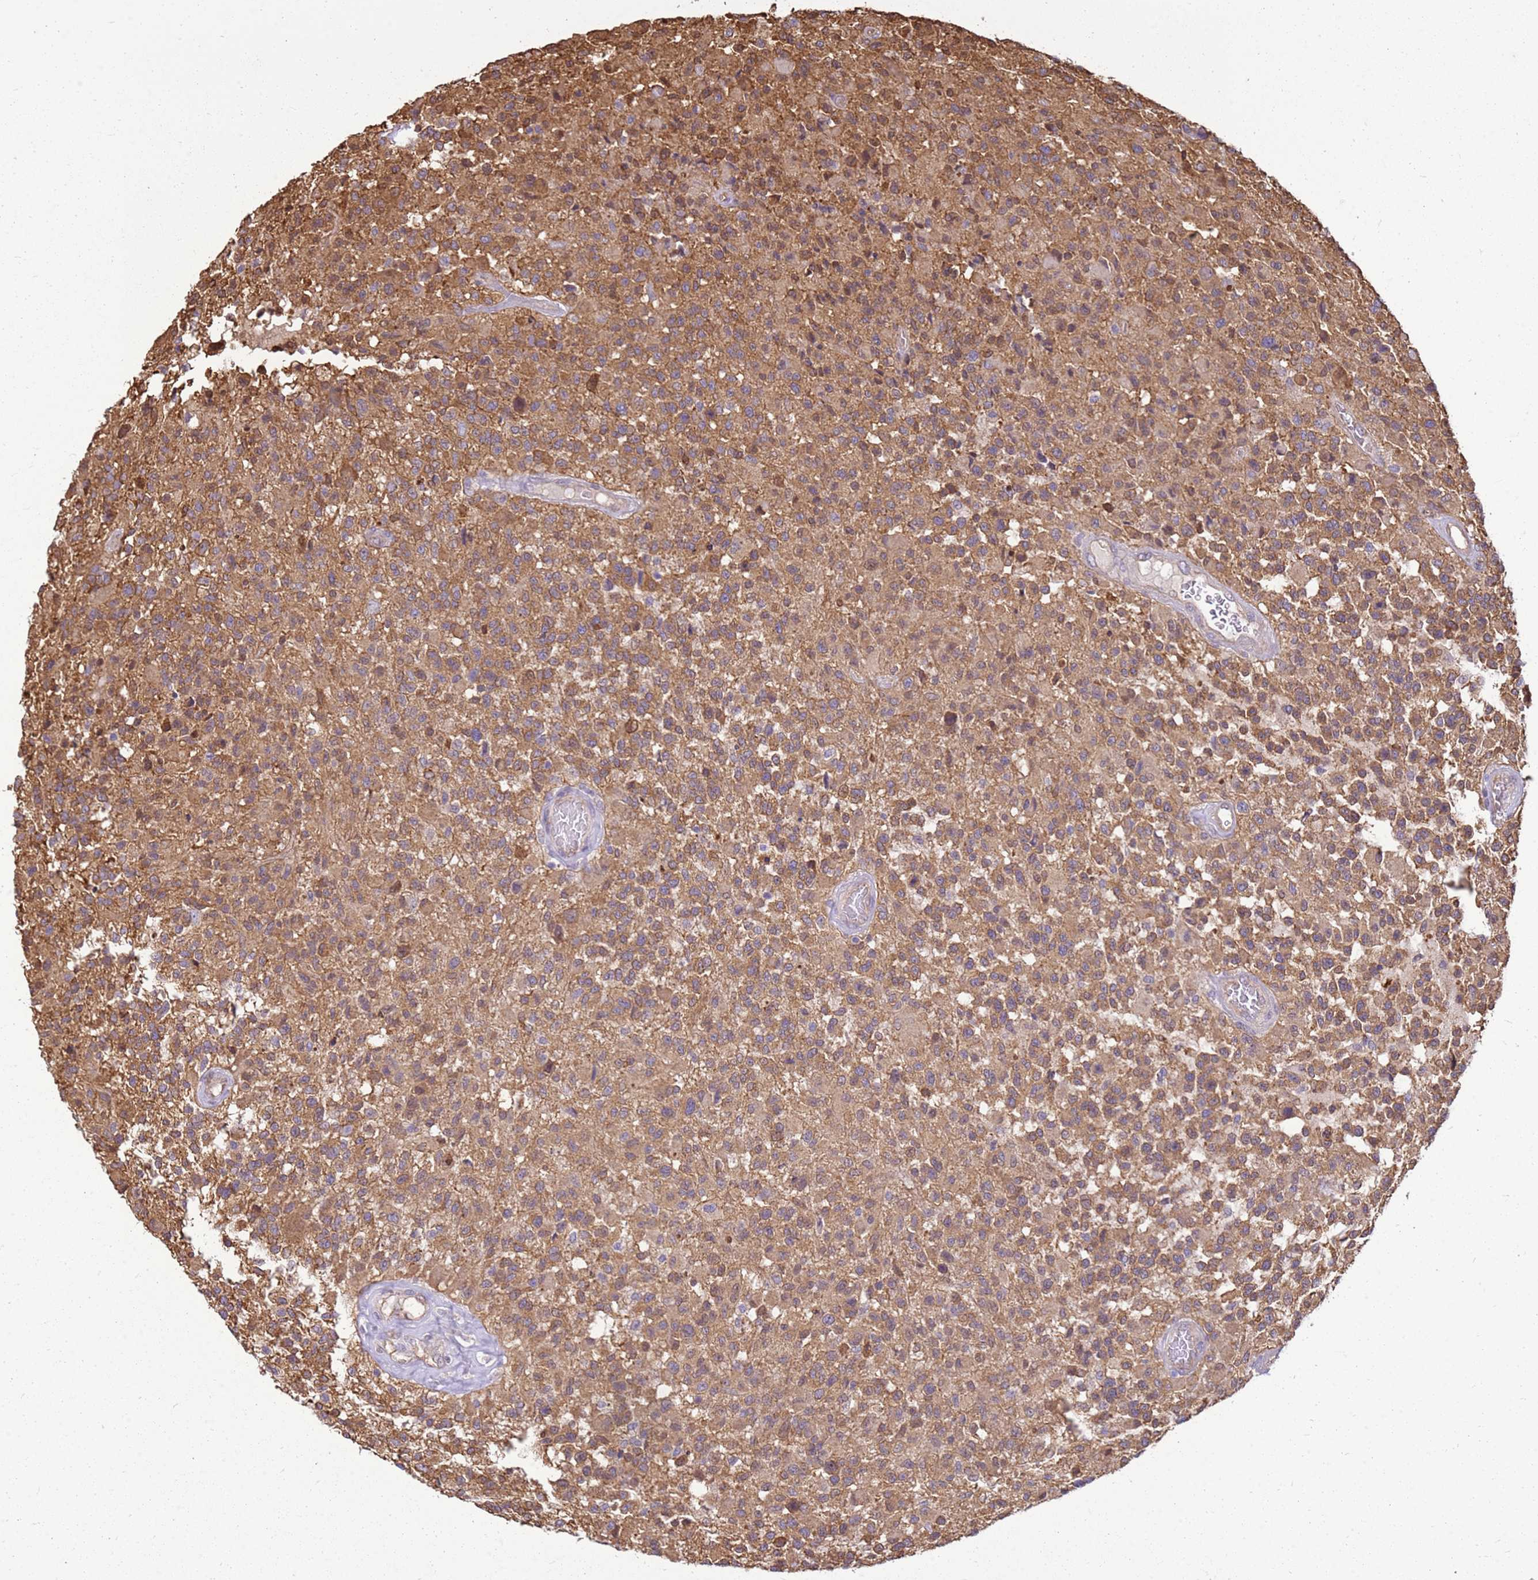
{"staining": {"intensity": "moderate", "quantity": ">75%", "location": "cytoplasmic/membranous"}, "tissue": "glioma", "cell_type": "Tumor cells", "image_type": "cancer", "snomed": [{"axis": "morphology", "description": "Glioma, malignant, High grade"}, {"axis": "morphology", "description": "Glioblastoma, NOS"}, {"axis": "topography", "description": "Brain"}], "caption": "Glioma stained with IHC displays moderate cytoplasmic/membranous staining in approximately >75% of tumor cells. (DAB (3,3'-diaminobenzidine) = brown stain, brightfield microscopy at high magnification).", "gene": "YWHAE", "patient": {"sex": "male", "age": 60}}